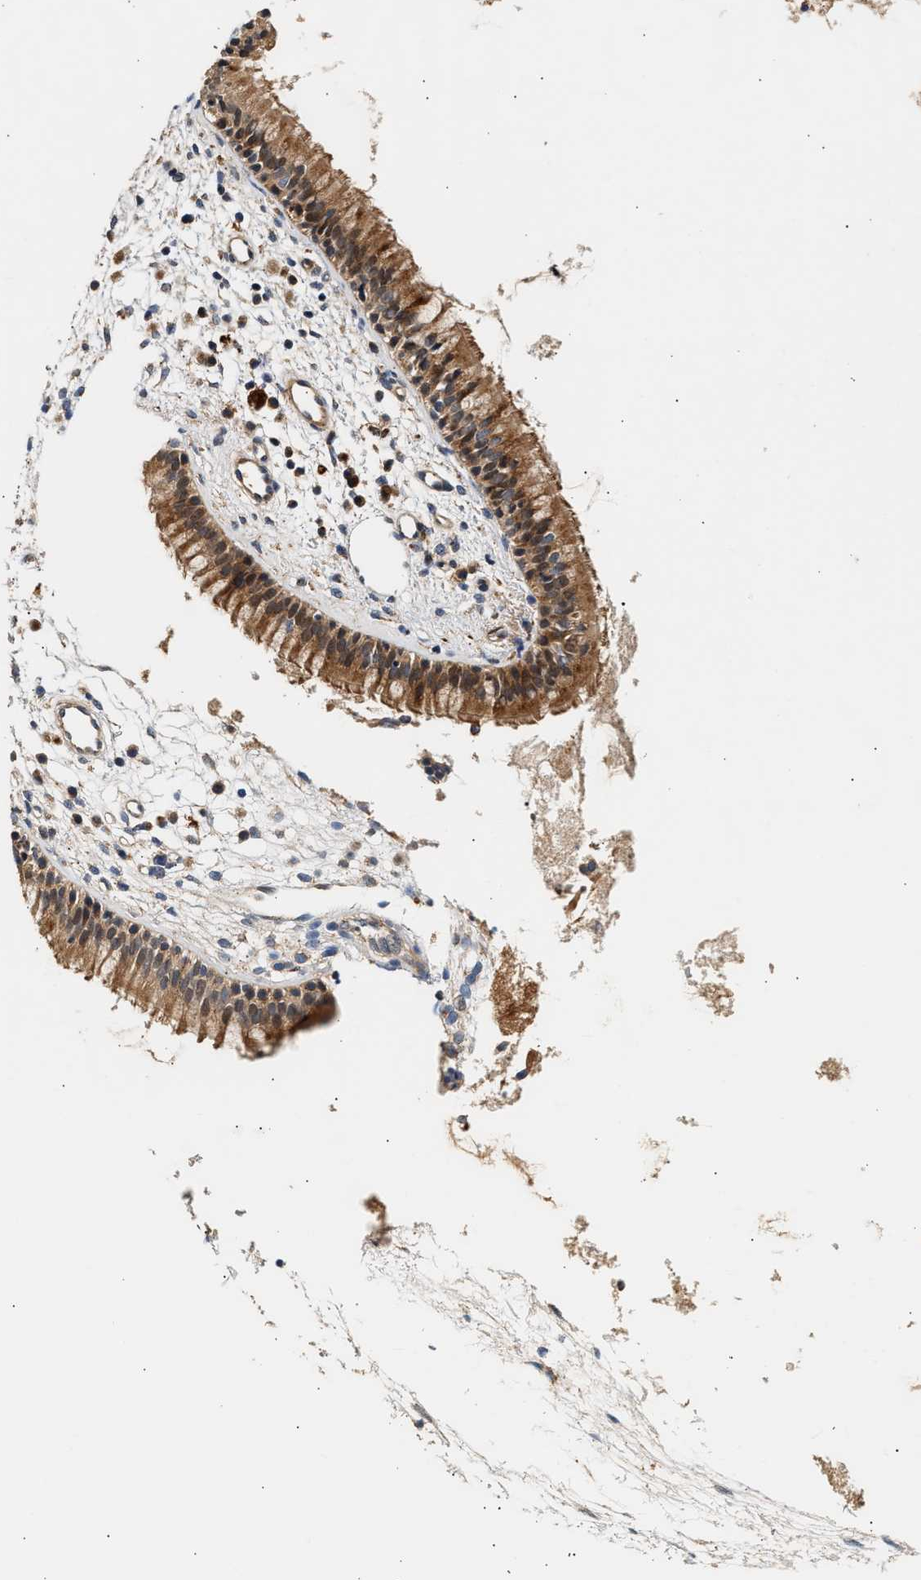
{"staining": {"intensity": "moderate", "quantity": ">75%", "location": "cytoplasmic/membranous"}, "tissue": "nasopharynx", "cell_type": "Respiratory epithelial cells", "image_type": "normal", "snomed": [{"axis": "morphology", "description": "Normal tissue, NOS"}, {"axis": "topography", "description": "Nasopharynx"}], "caption": "Normal nasopharynx was stained to show a protein in brown. There is medium levels of moderate cytoplasmic/membranous staining in about >75% of respiratory epithelial cells. (IHC, brightfield microscopy, high magnification).", "gene": "PLD3", "patient": {"sex": "male", "age": 21}}